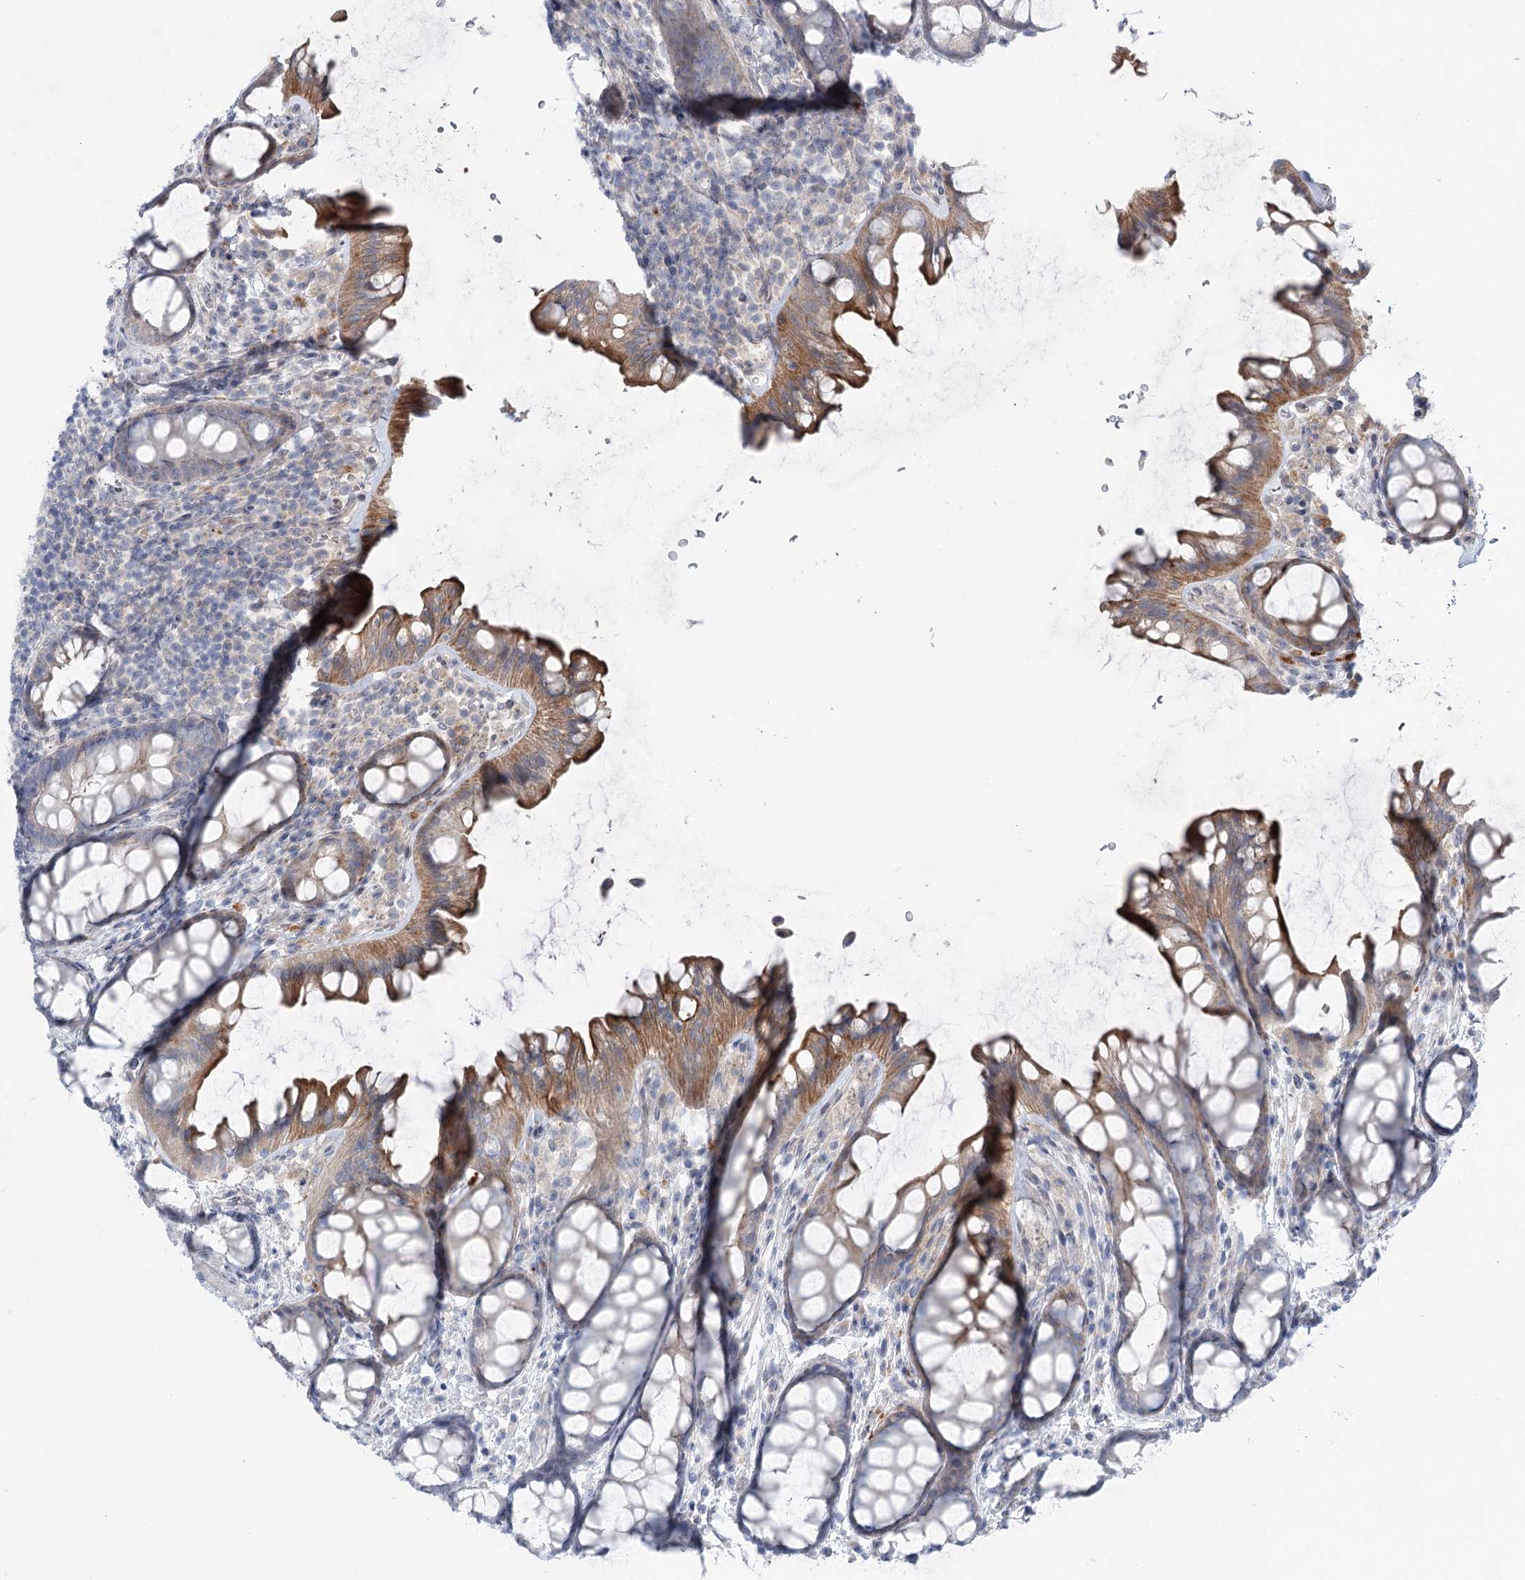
{"staining": {"intensity": "weak", "quantity": ">75%", "location": "cytoplasmic/membranous"}, "tissue": "colon", "cell_type": "Endothelial cells", "image_type": "normal", "snomed": [{"axis": "morphology", "description": "Normal tissue, NOS"}, {"axis": "topography", "description": "Colon"}], "caption": "Immunohistochemistry (IHC) image of unremarkable human colon stained for a protein (brown), which exhibits low levels of weak cytoplasmic/membranous staining in about >75% of endothelial cells.", "gene": "SCN11A", "patient": {"sex": "female", "age": 82}}